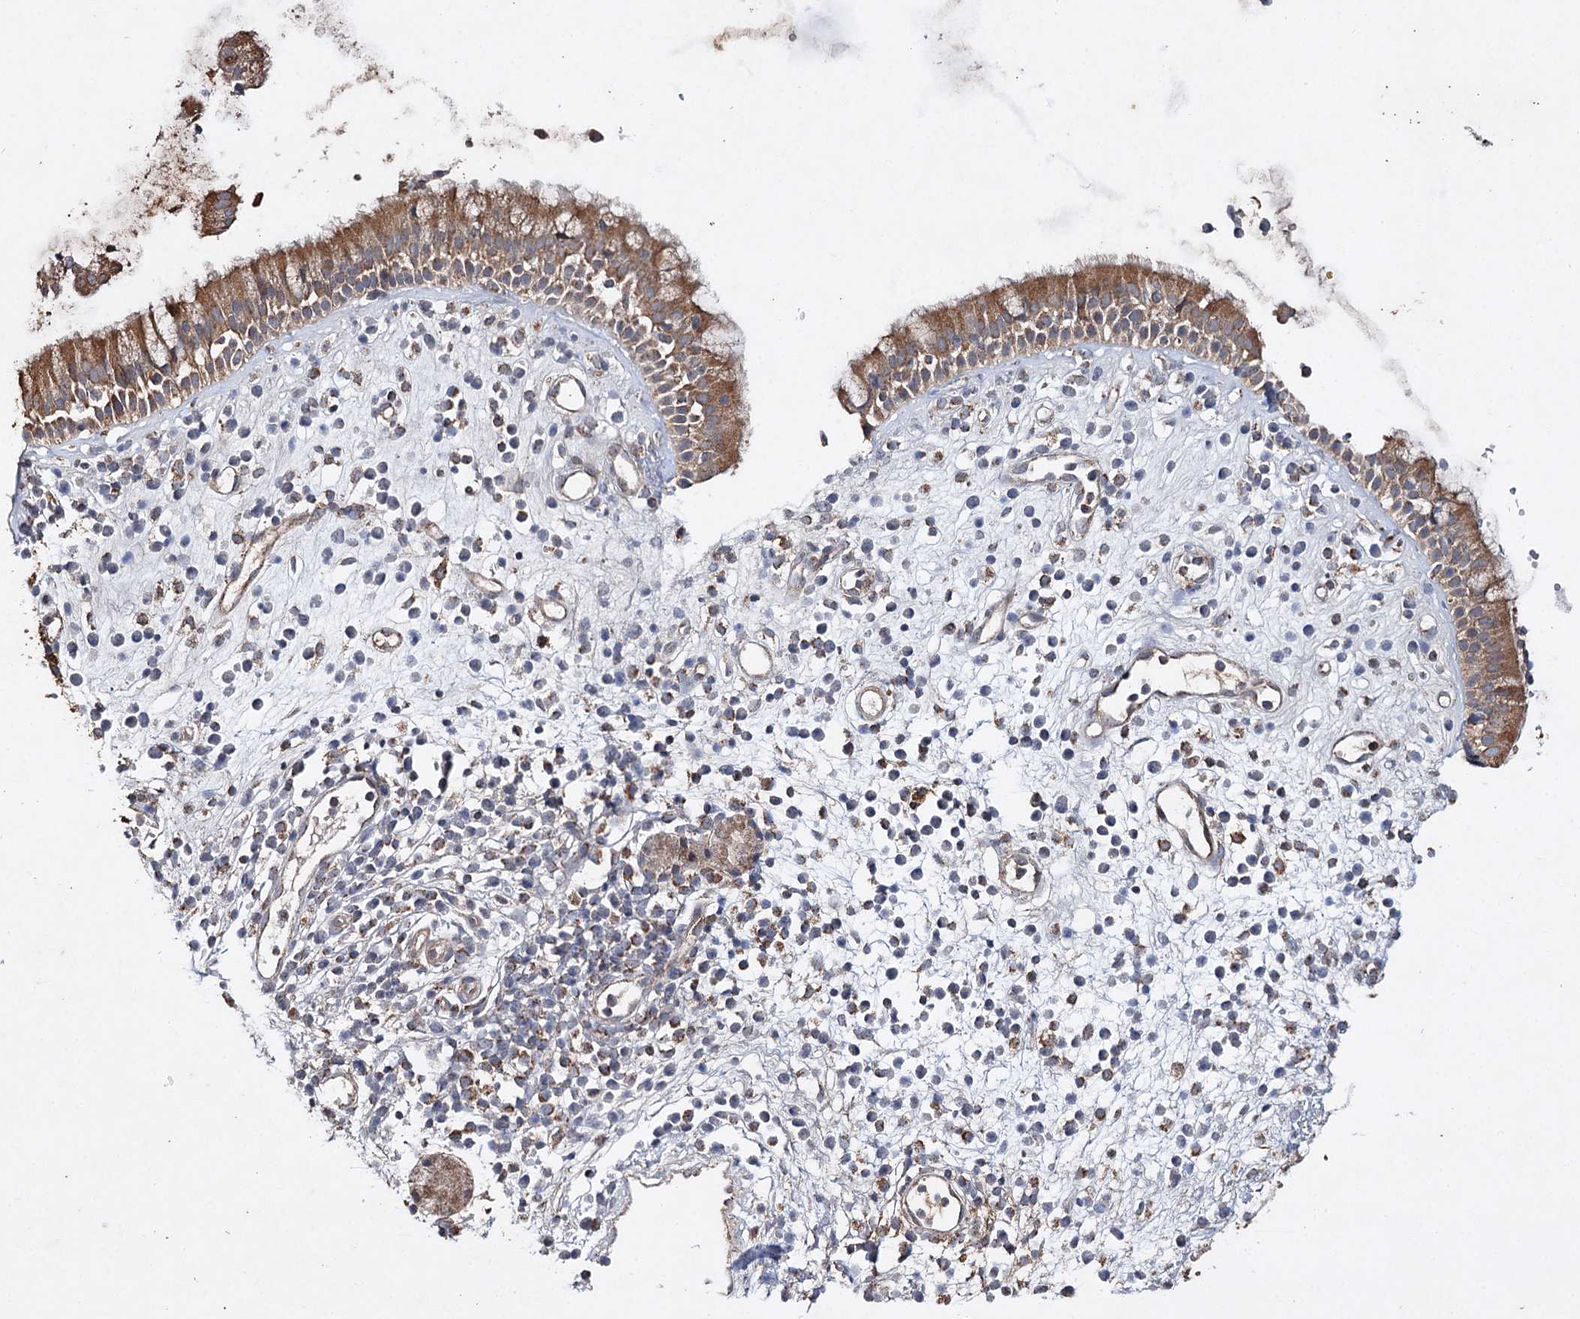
{"staining": {"intensity": "moderate", "quantity": ">75%", "location": "cytoplasmic/membranous"}, "tissue": "nasopharynx", "cell_type": "Respiratory epithelial cells", "image_type": "normal", "snomed": [{"axis": "morphology", "description": "Normal tissue, NOS"}, {"axis": "morphology", "description": "Inflammation, NOS"}, {"axis": "topography", "description": "Nasopharynx"}], "caption": "Benign nasopharynx was stained to show a protein in brown. There is medium levels of moderate cytoplasmic/membranous expression in approximately >75% of respiratory epithelial cells.", "gene": "PIK3CB", "patient": {"sex": "male", "age": 29}}